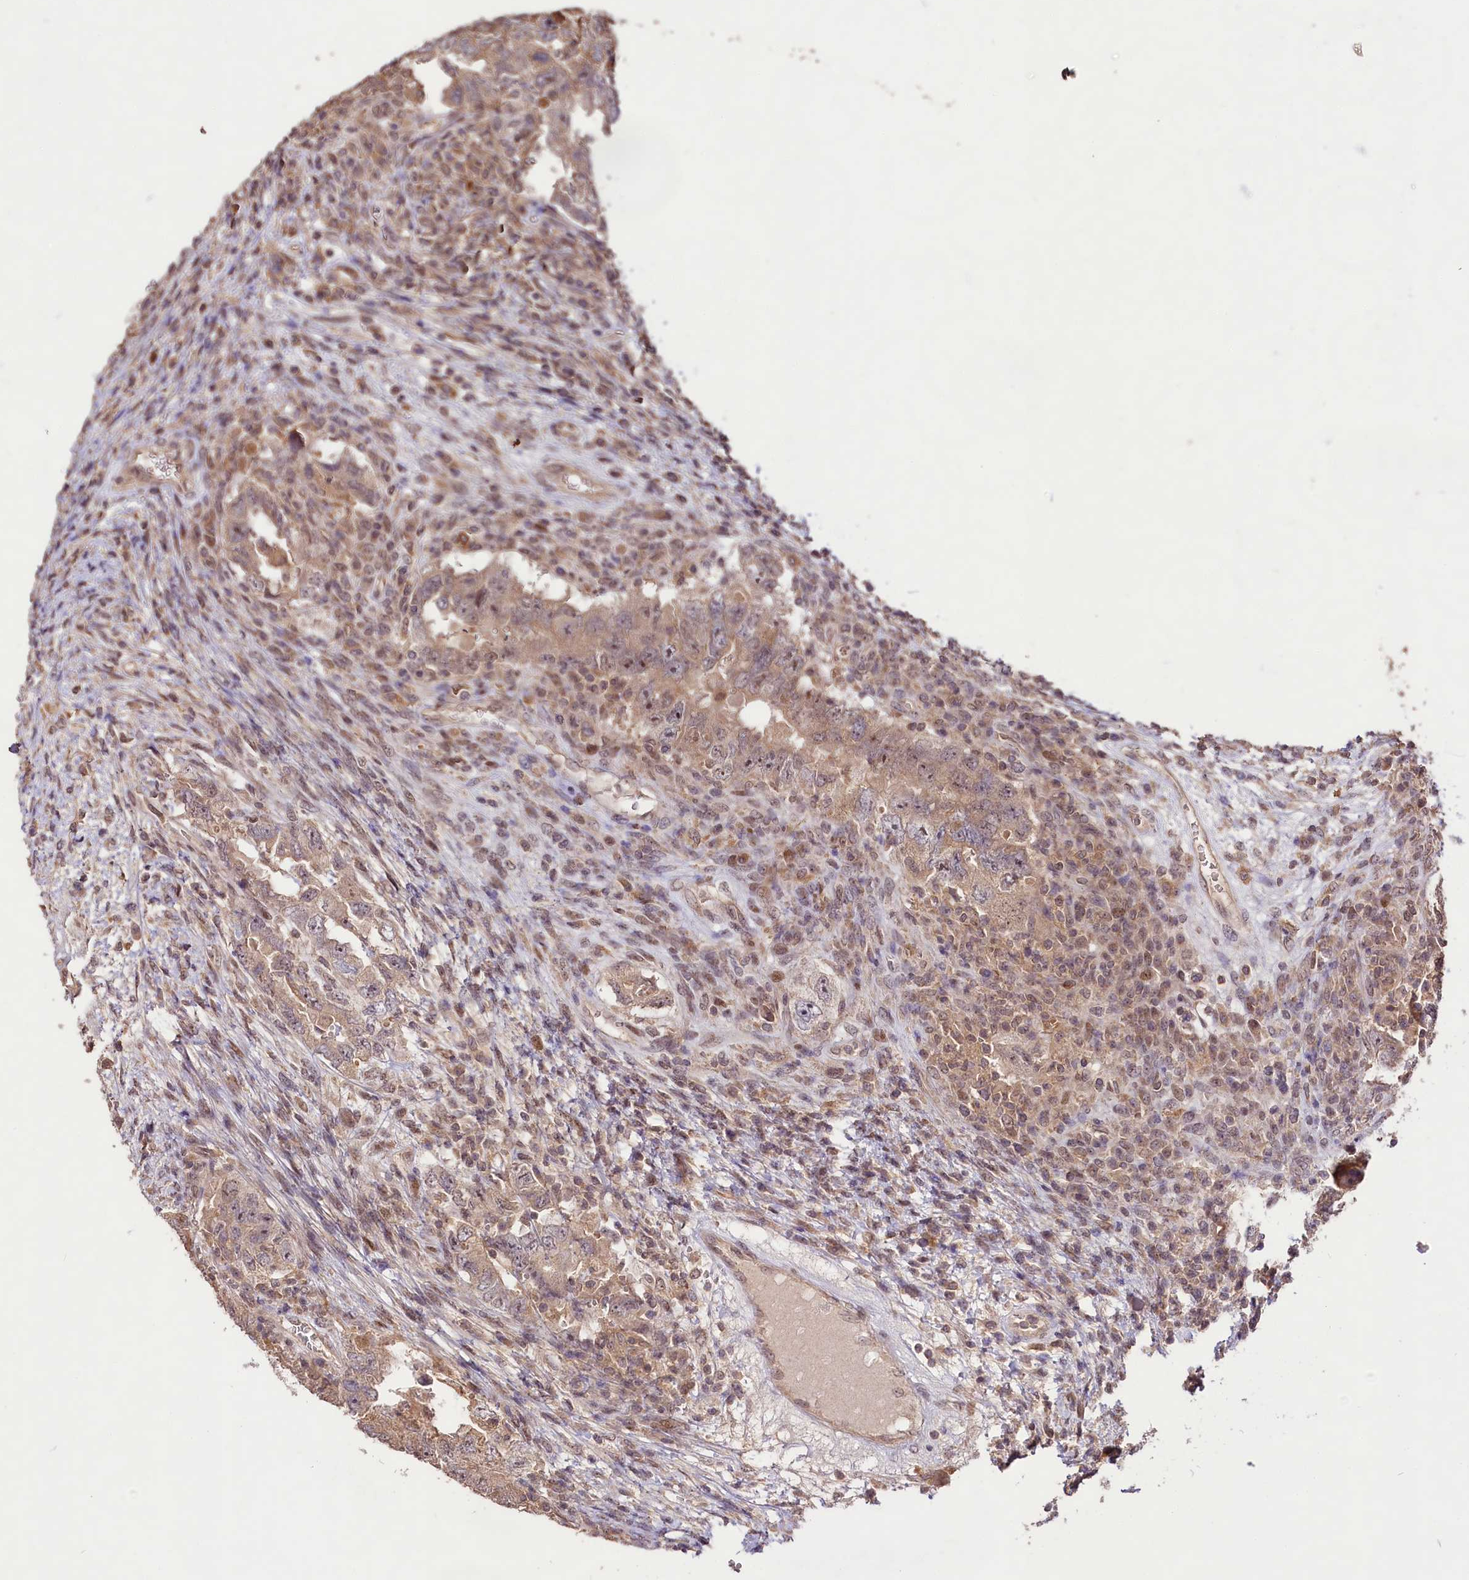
{"staining": {"intensity": "moderate", "quantity": "25%-75%", "location": "nuclear"}, "tissue": "testis cancer", "cell_type": "Tumor cells", "image_type": "cancer", "snomed": [{"axis": "morphology", "description": "Carcinoma, Embryonal, NOS"}, {"axis": "topography", "description": "Testis"}], "caption": "Testis cancer (embryonal carcinoma) tissue shows moderate nuclear staining in approximately 25%-75% of tumor cells, visualized by immunohistochemistry.", "gene": "RRP8", "patient": {"sex": "male", "age": 26}}